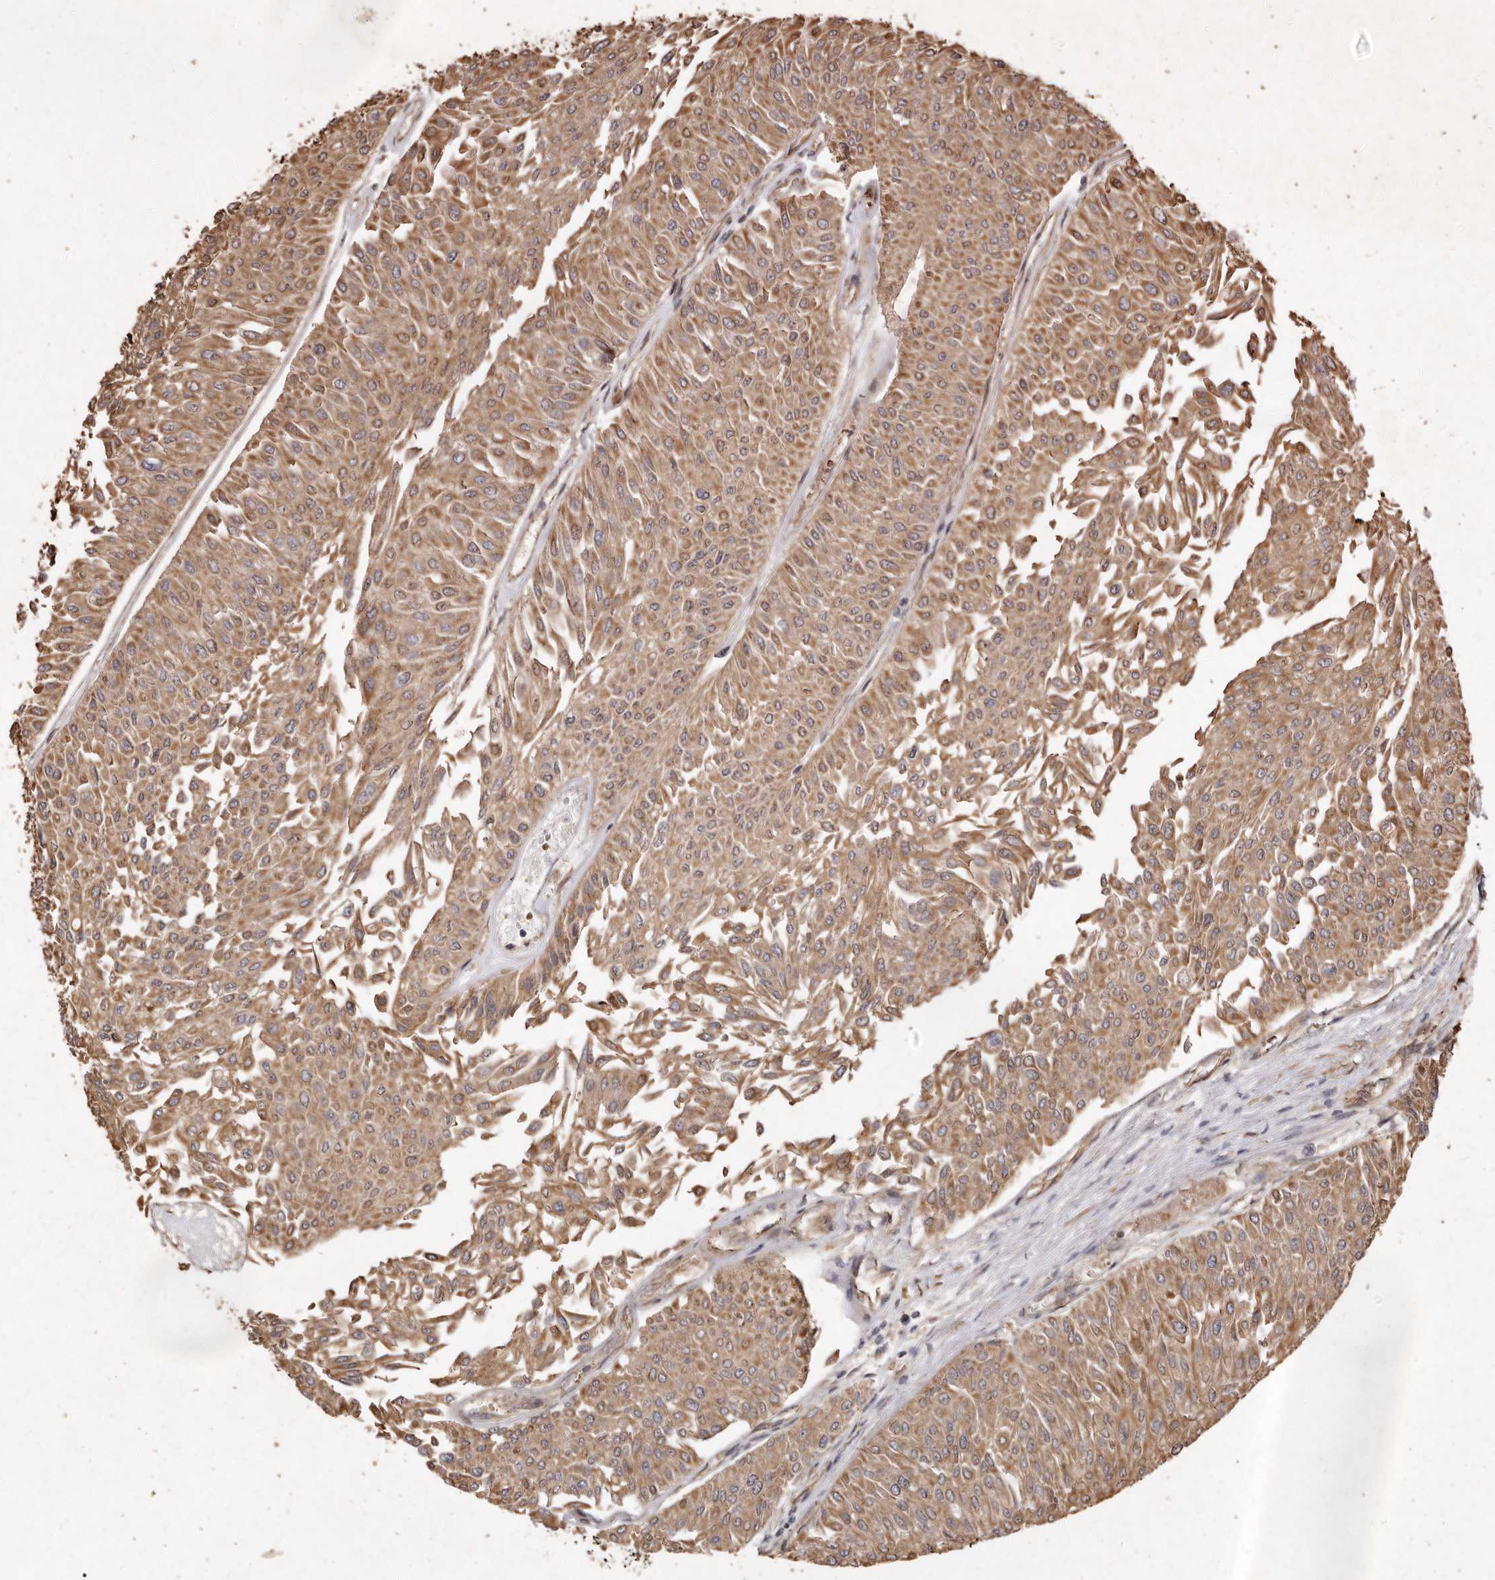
{"staining": {"intensity": "moderate", "quantity": ">75%", "location": "cytoplasmic/membranous"}, "tissue": "urothelial cancer", "cell_type": "Tumor cells", "image_type": "cancer", "snomed": [{"axis": "morphology", "description": "Urothelial carcinoma, Low grade"}, {"axis": "topography", "description": "Urinary bladder"}], "caption": "The immunohistochemical stain labels moderate cytoplasmic/membranous expression in tumor cells of urothelial cancer tissue. (DAB (3,3'-diaminobenzidine) IHC, brown staining for protein, blue staining for nuclei).", "gene": "SEMA3A", "patient": {"sex": "male", "age": 67}}